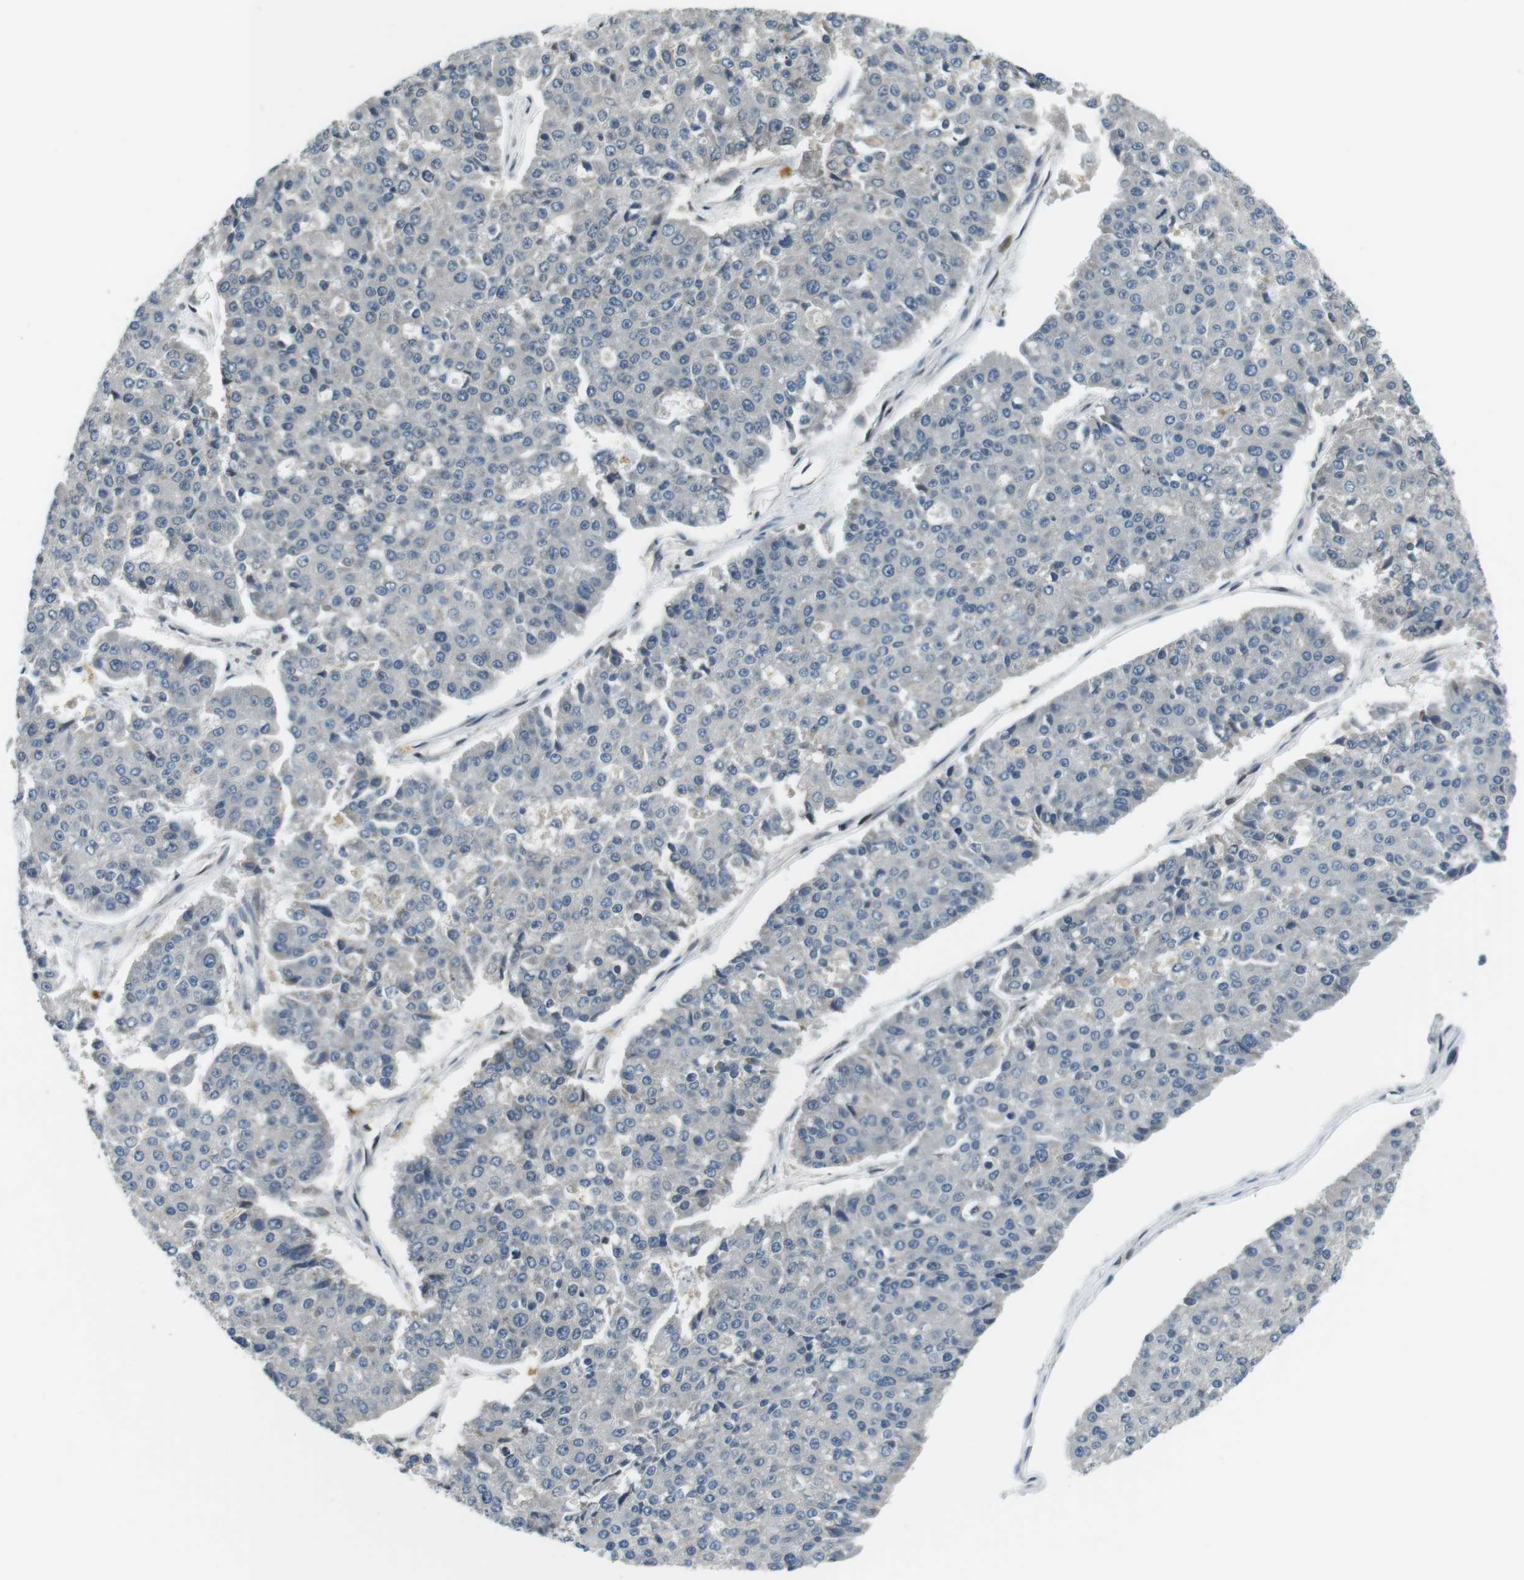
{"staining": {"intensity": "negative", "quantity": "none", "location": "none"}, "tissue": "pancreatic cancer", "cell_type": "Tumor cells", "image_type": "cancer", "snomed": [{"axis": "morphology", "description": "Adenocarcinoma, NOS"}, {"axis": "topography", "description": "Pancreas"}], "caption": "Immunohistochemical staining of pancreatic cancer (adenocarcinoma) reveals no significant staining in tumor cells. Brightfield microscopy of immunohistochemistry stained with DAB (brown) and hematoxylin (blue), captured at high magnification.", "gene": "TMX4", "patient": {"sex": "male", "age": 50}}